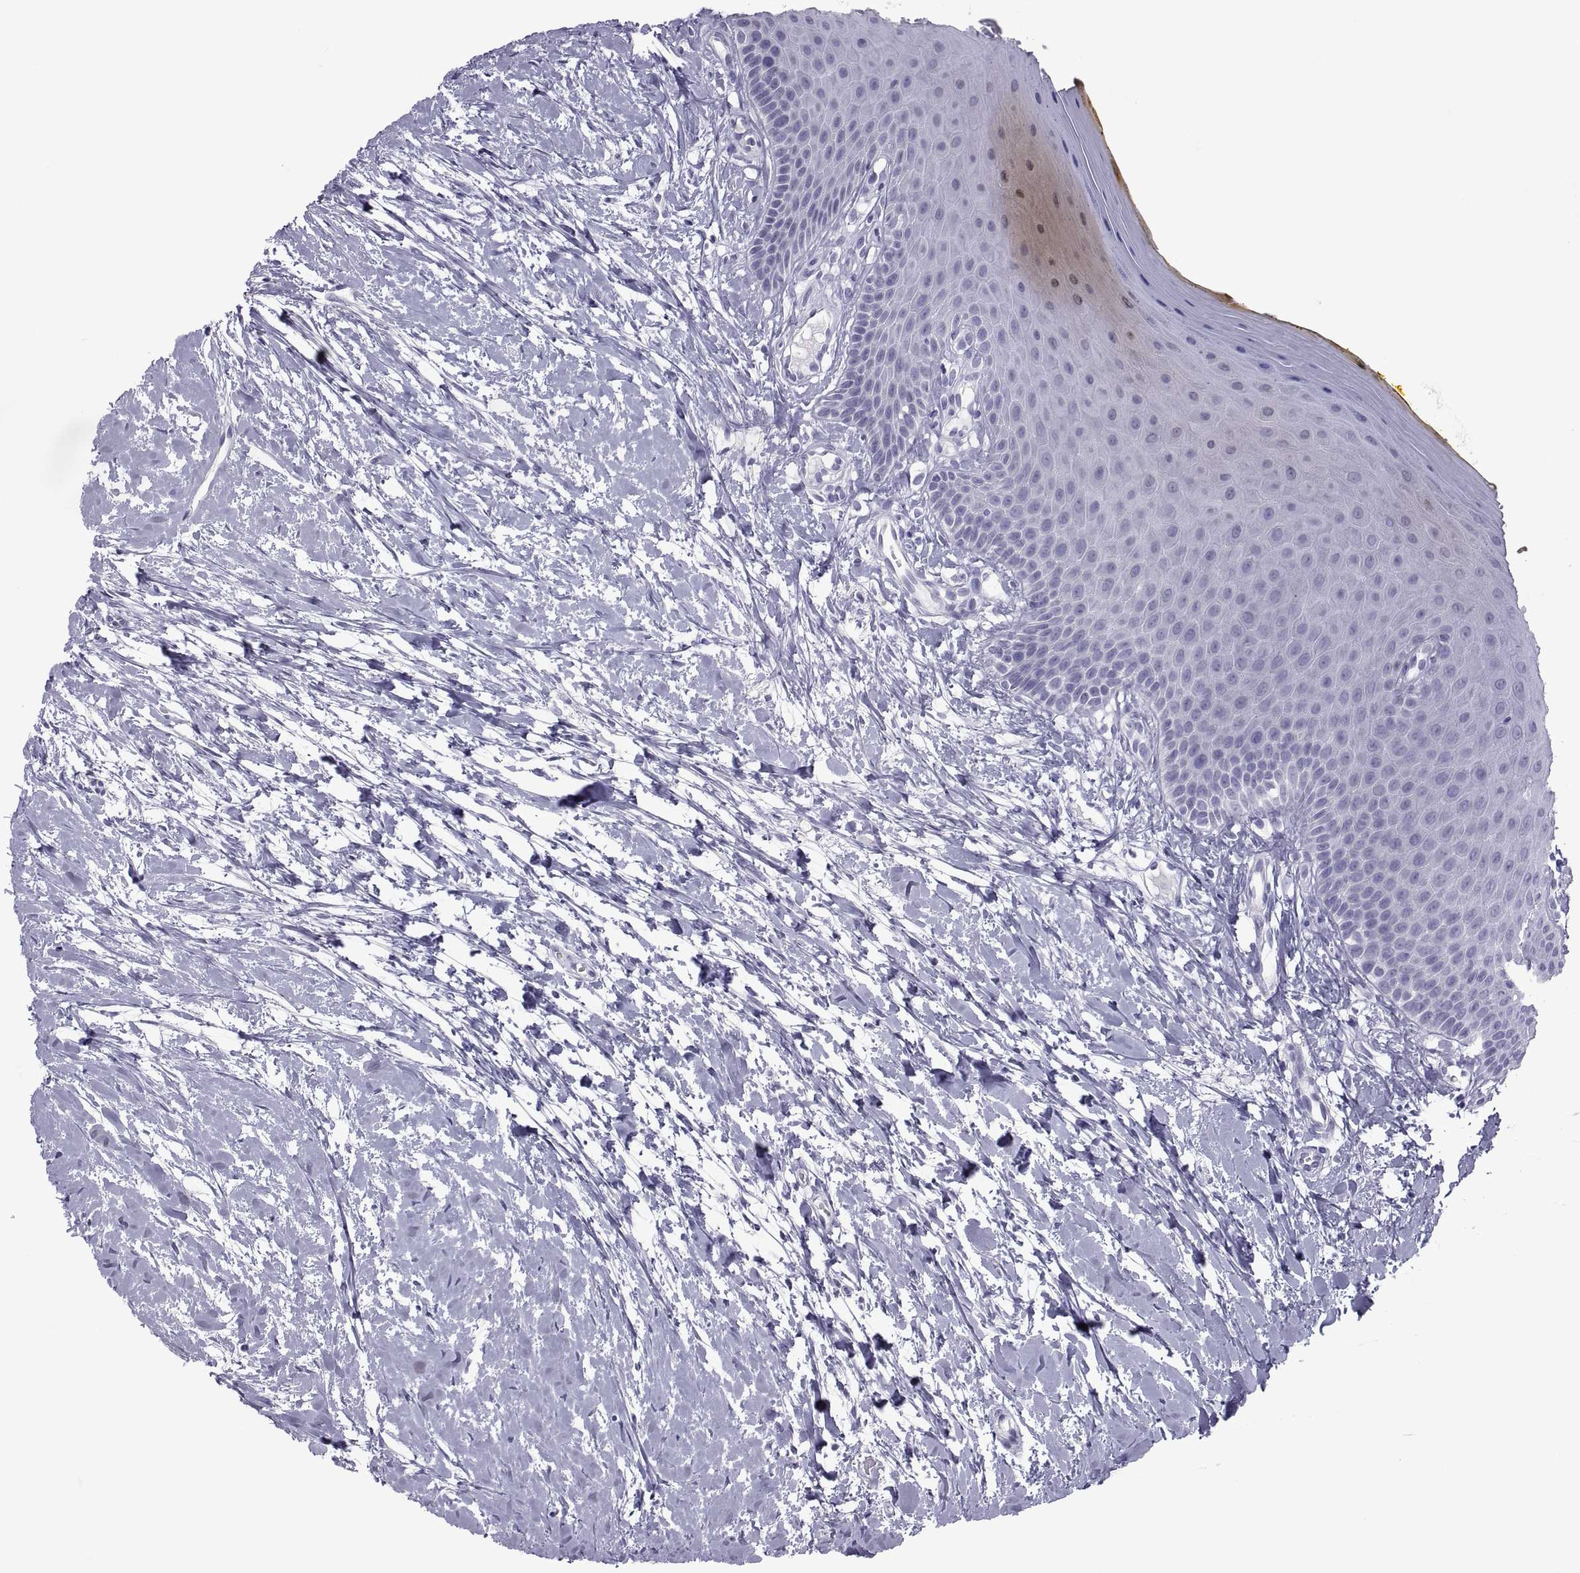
{"staining": {"intensity": "negative", "quantity": "none", "location": "none"}, "tissue": "oral mucosa", "cell_type": "Squamous epithelial cells", "image_type": "normal", "snomed": [{"axis": "morphology", "description": "Normal tissue, NOS"}, {"axis": "topography", "description": "Oral tissue"}], "caption": "Human oral mucosa stained for a protein using immunohistochemistry reveals no staining in squamous epithelial cells.", "gene": "MAGEB1", "patient": {"sex": "female", "age": 43}}